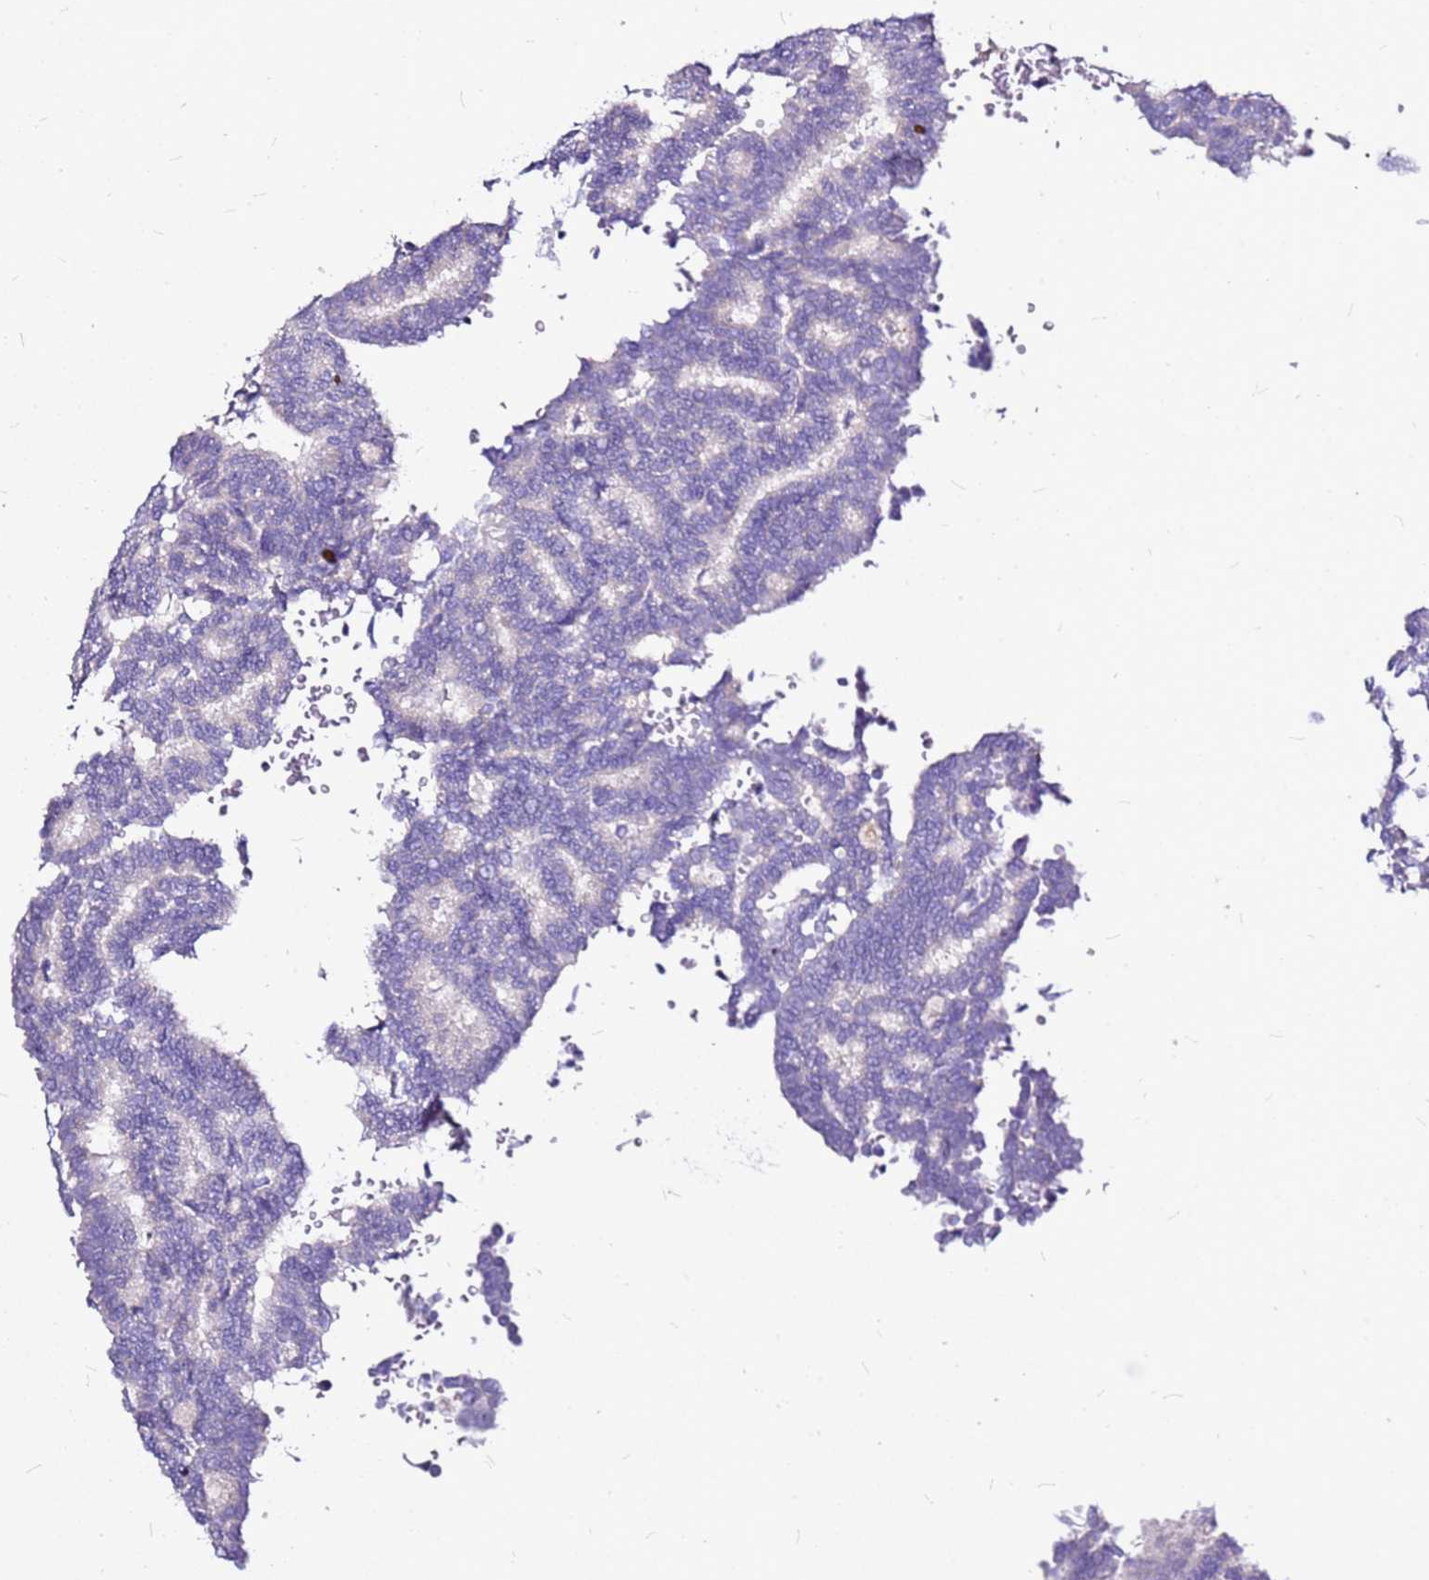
{"staining": {"intensity": "negative", "quantity": "none", "location": "none"}, "tissue": "thyroid cancer", "cell_type": "Tumor cells", "image_type": "cancer", "snomed": [{"axis": "morphology", "description": "Papillary adenocarcinoma, NOS"}, {"axis": "topography", "description": "Thyroid gland"}], "caption": "DAB immunohistochemical staining of thyroid cancer (papillary adenocarcinoma) exhibits no significant positivity in tumor cells. (DAB immunohistochemistry (IHC), high magnification).", "gene": "CASD1", "patient": {"sex": "female", "age": 35}}